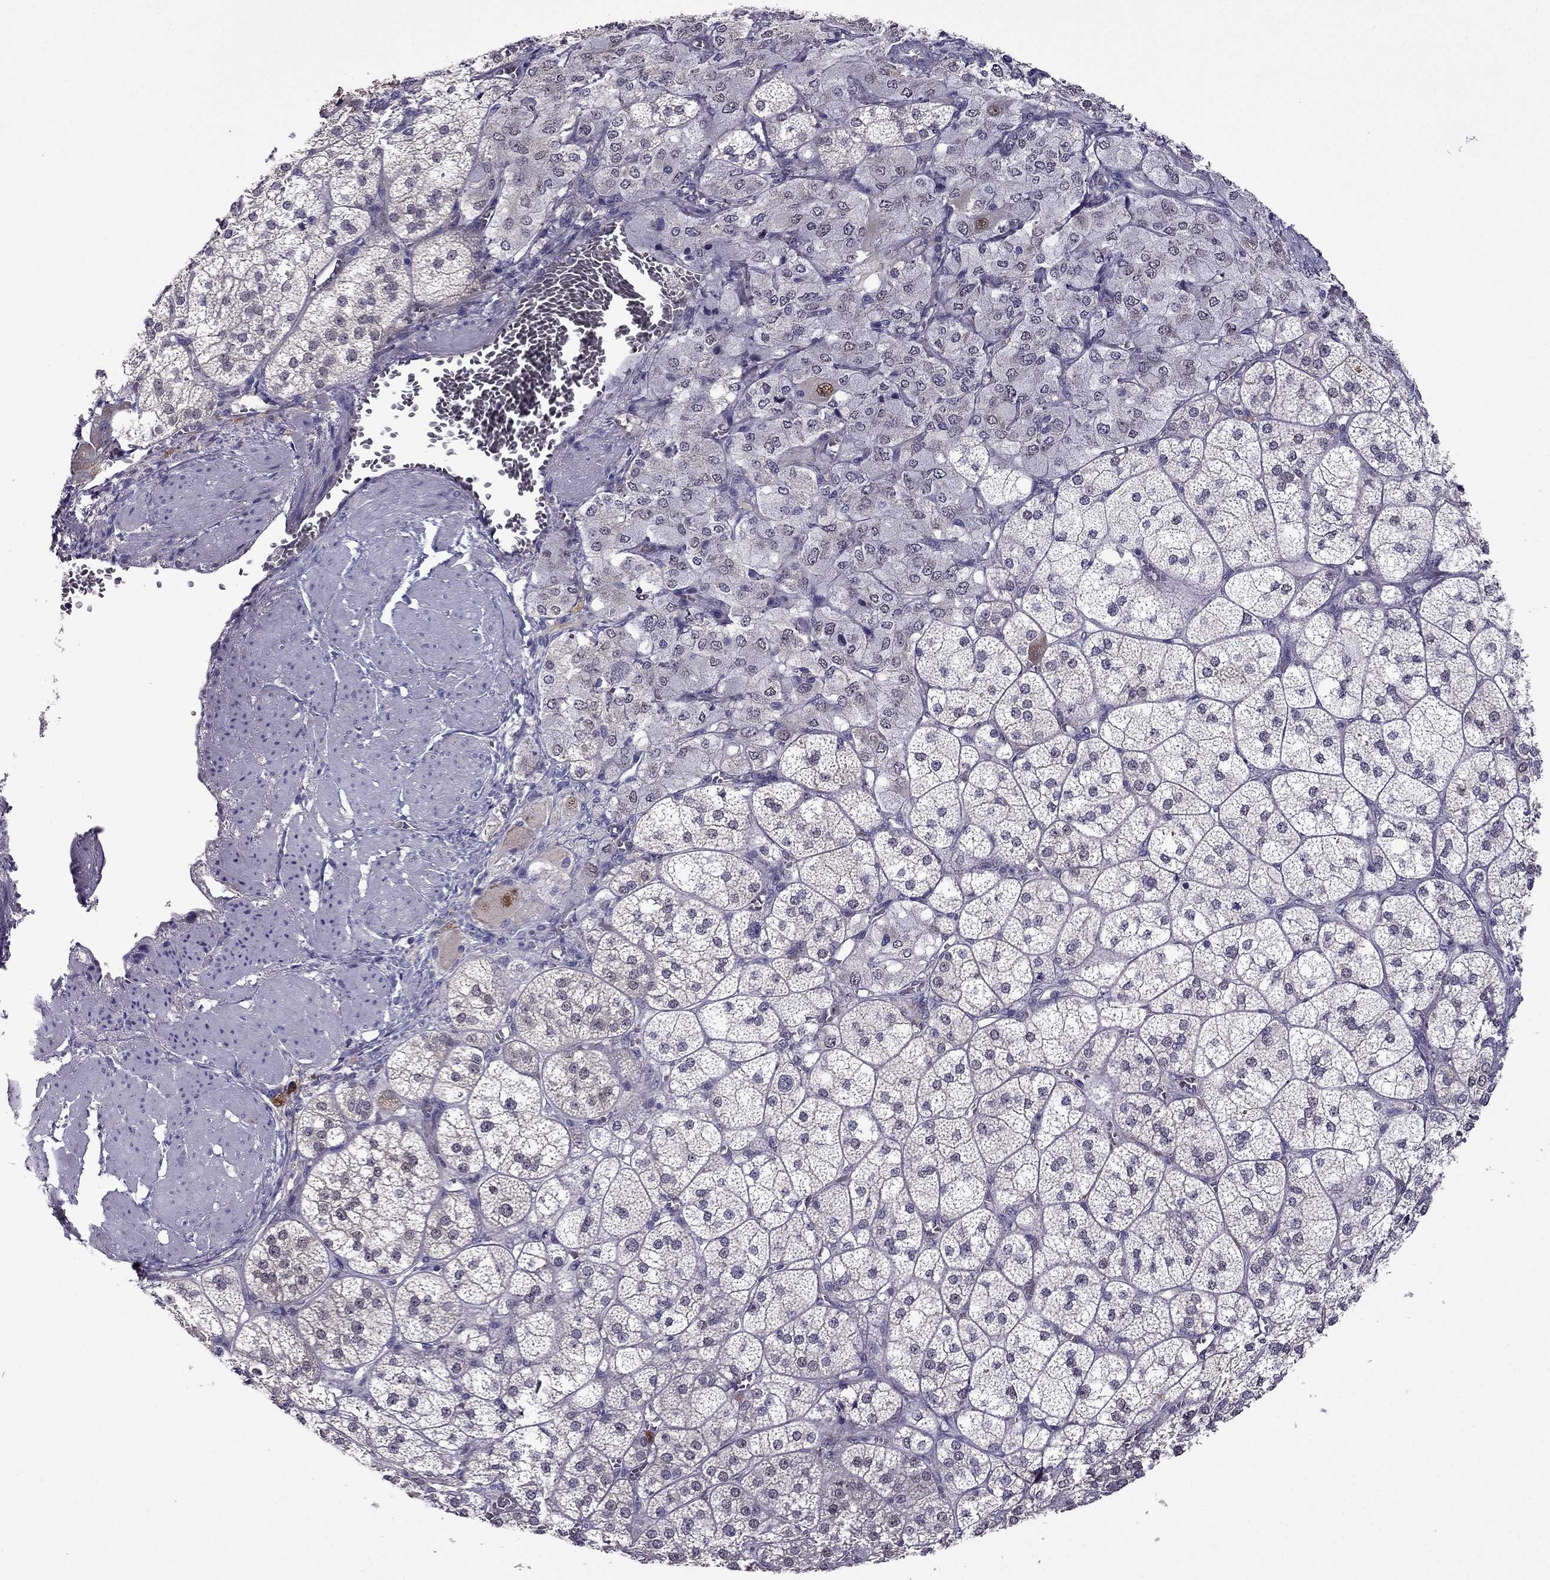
{"staining": {"intensity": "weak", "quantity": "<25%", "location": "cytoplasmic/membranous"}, "tissue": "adrenal gland", "cell_type": "Glandular cells", "image_type": "normal", "snomed": [{"axis": "morphology", "description": "Normal tissue, NOS"}, {"axis": "topography", "description": "Adrenal gland"}], "caption": "The micrograph reveals no significant staining in glandular cells of adrenal gland. The staining is performed using DAB brown chromogen with nuclei counter-stained in using hematoxylin.", "gene": "CDK5", "patient": {"sex": "female", "age": 60}}